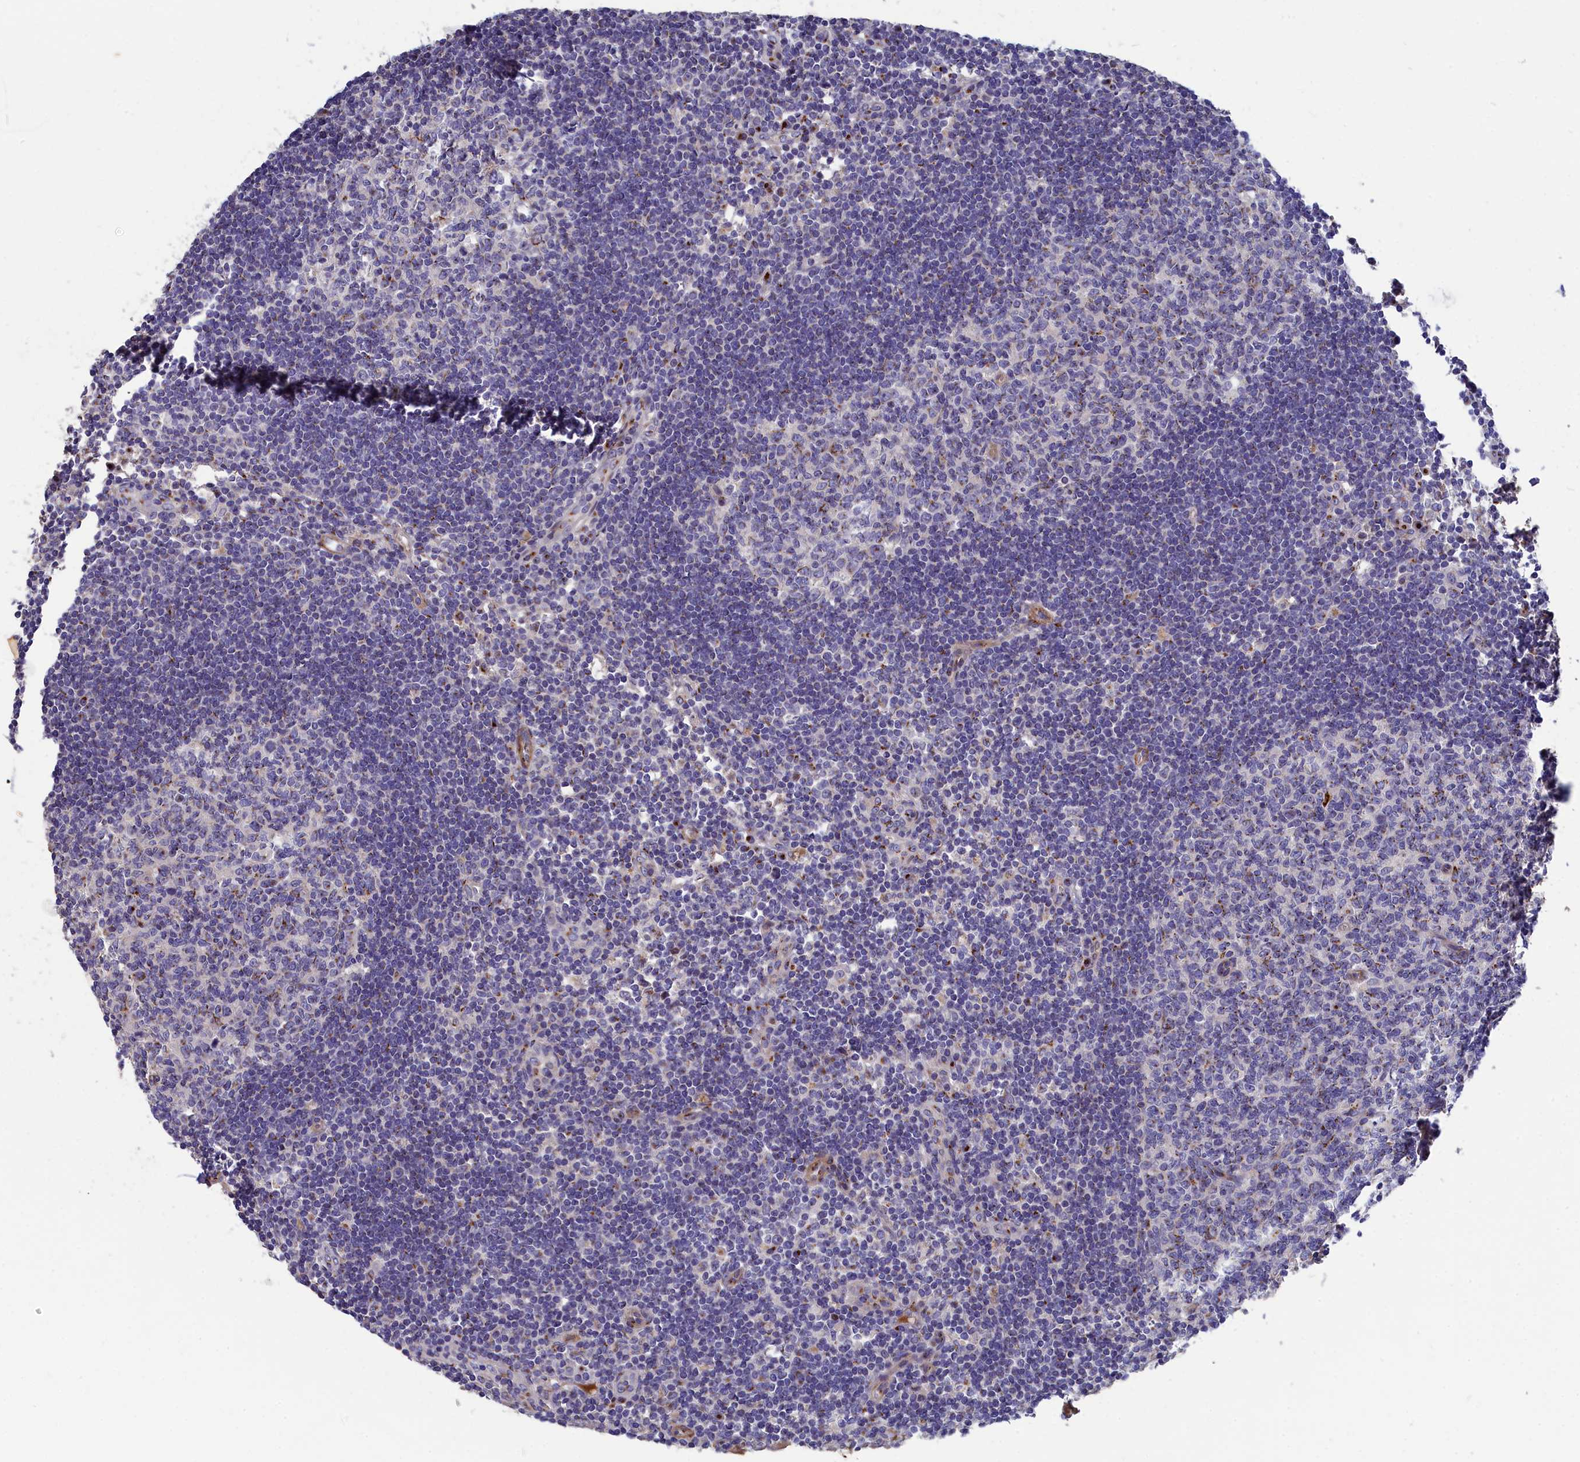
{"staining": {"intensity": "moderate", "quantity": "<25%", "location": "cytoplasmic/membranous"}, "tissue": "lymph node", "cell_type": "Germinal center cells", "image_type": "normal", "snomed": [{"axis": "morphology", "description": "Normal tissue, NOS"}, {"axis": "topography", "description": "Lymph node"}], "caption": "Protein staining by immunohistochemistry reveals moderate cytoplasmic/membranous staining in approximately <25% of germinal center cells in normal lymph node.", "gene": "TUBGCP4", "patient": {"sex": "female", "age": 73}}